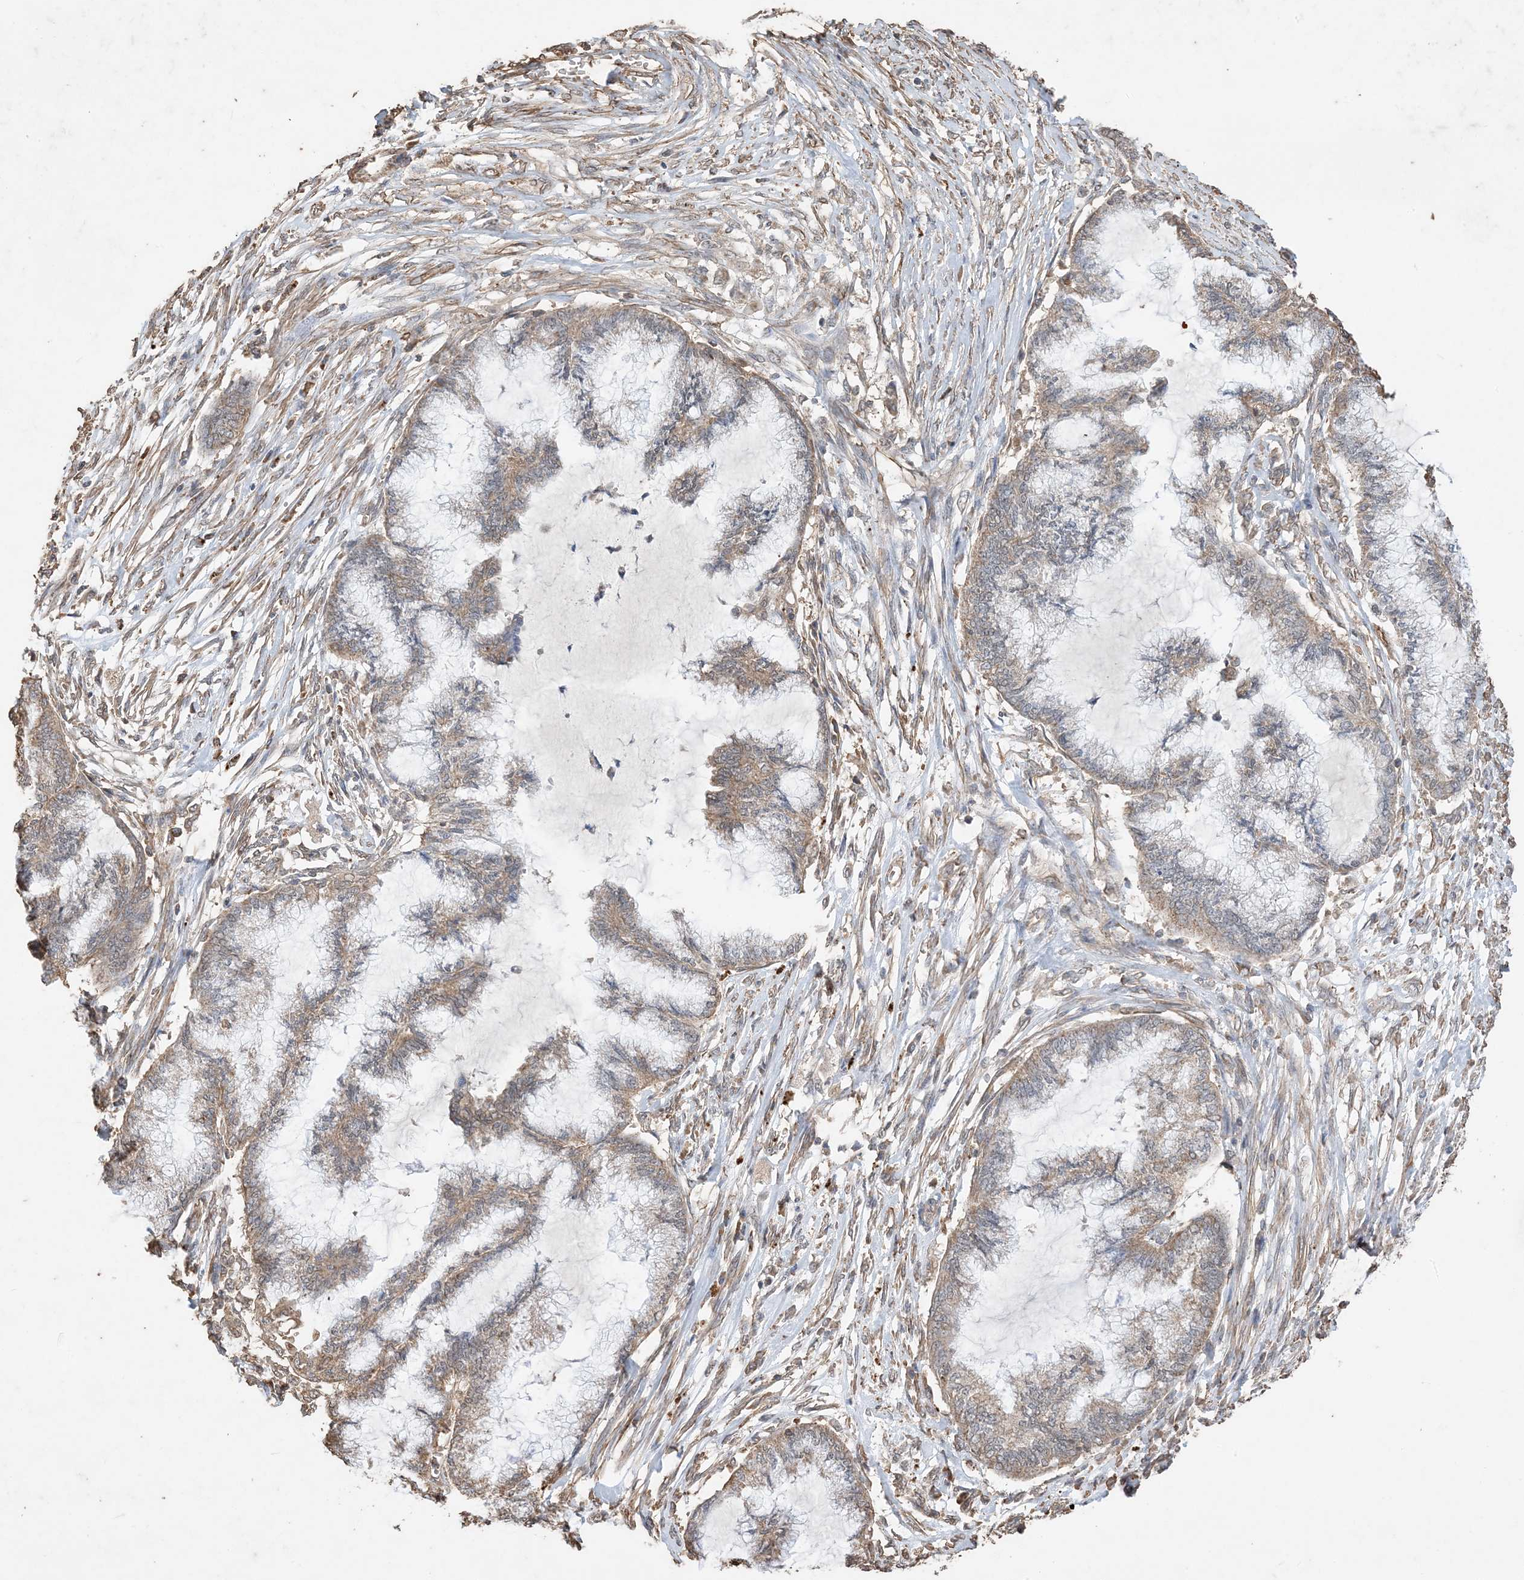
{"staining": {"intensity": "weak", "quantity": ">75%", "location": "cytoplasmic/membranous"}, "tissue": "endometrial cancer", "cell_type": "Tumor cells", "image_type": "cancer", "snomed": [{"axis": "morphology", "description": "Adenocarcinoma, NOS"}, {"axis": "topography", "description": "Endometrium"}], "caption": "The micrograph shows immunohistochemical staining of adenocarcinoma (endometrial). There is weak cytoplasmic/membranous staining is identified in approximately >75% of tumor cells.", "gene": "HPS4", "patient": {"sex": "female", "age": 86}}